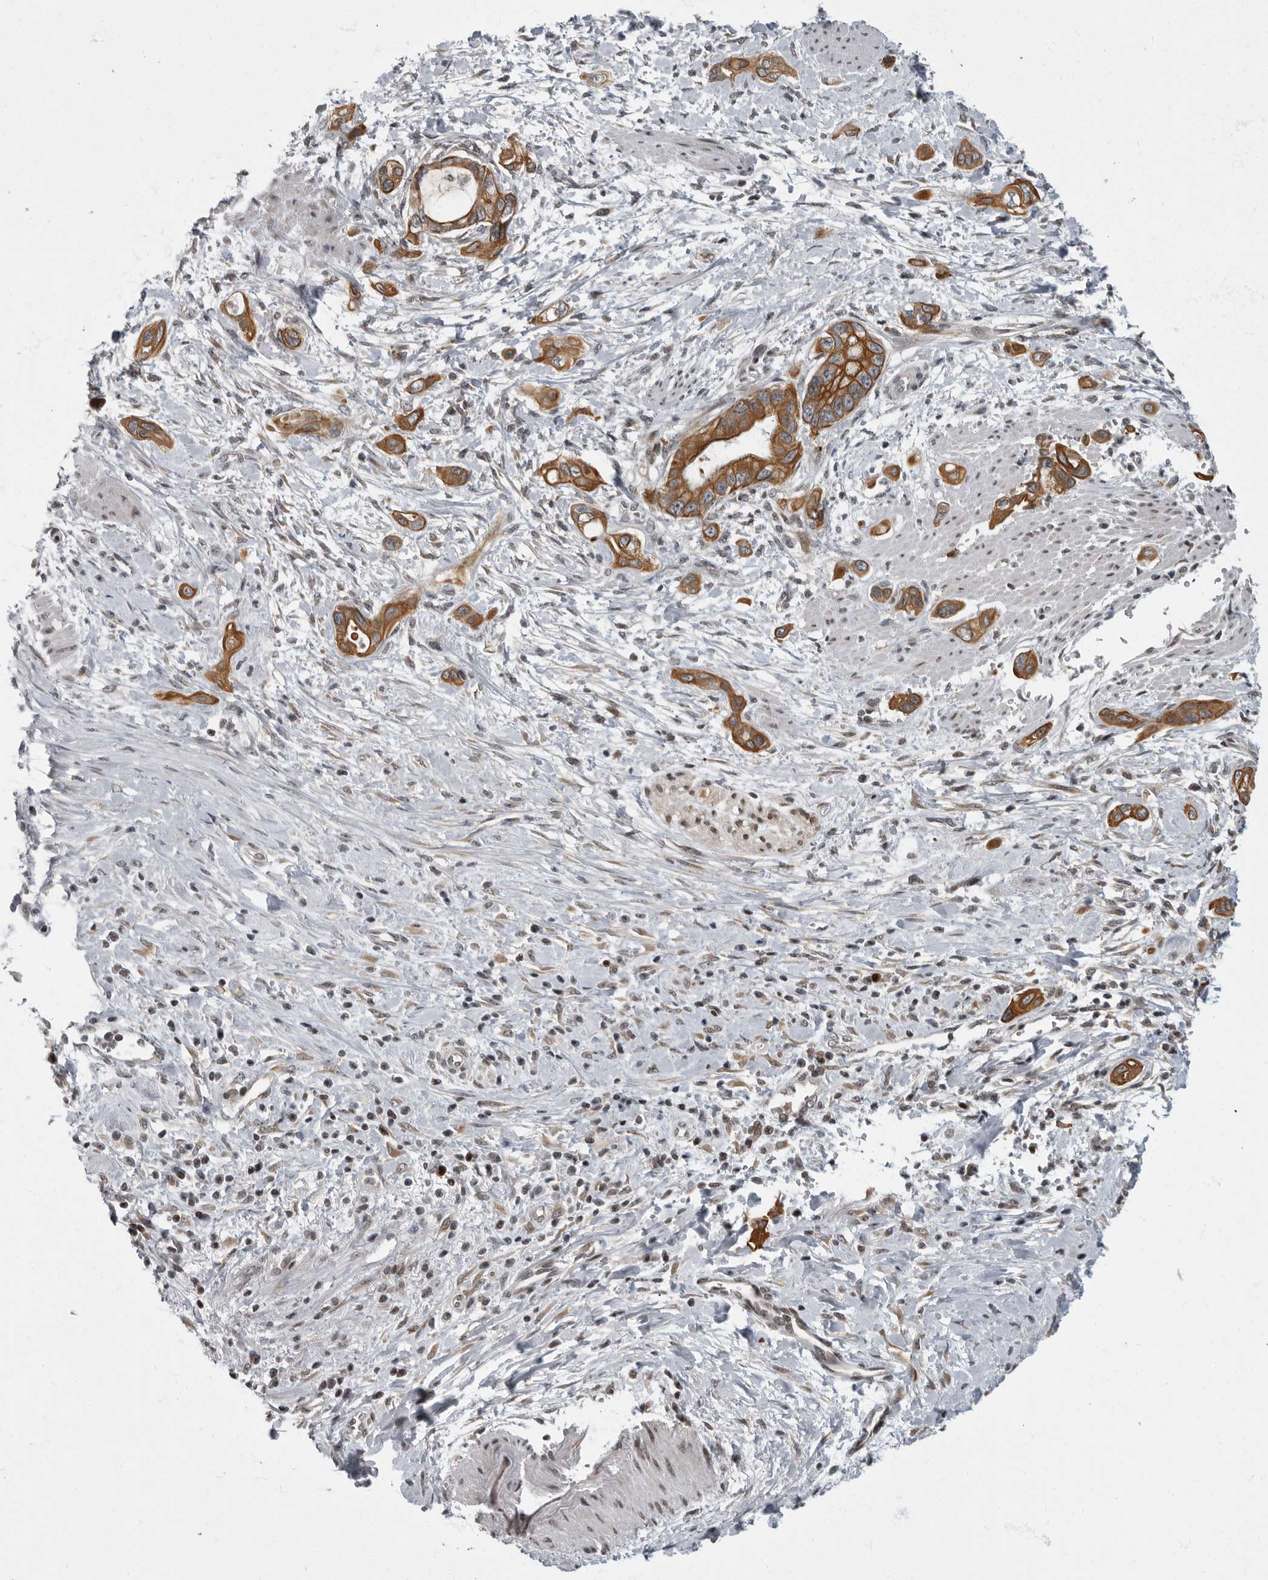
{"staining": {"intensity": "strong", "quantity": ">75%", "location": "cytoplasmic/membranous"}, "tissue": "pancreatic cancer", "cell_type": "Tumor cells", "image_type": "cancer", "snomed": [{"axis": "morphology", "description": "Adenocarcinoma, NOS"}, {"axis": "topography", "description": "Pancreas"}], "caption": "High-magnification brightfield microscopy of pancreatic cancer stained with DAB (3,3'-diaminobenzidine) (brown) and counterstained with hematoxylin (blue). tumor cells exhibit strong cytoplasmic/membranous expression is seen in approximately>75% of cells.", "gene": "EVI5", "patient": {"sex": "male", "age": 59}}